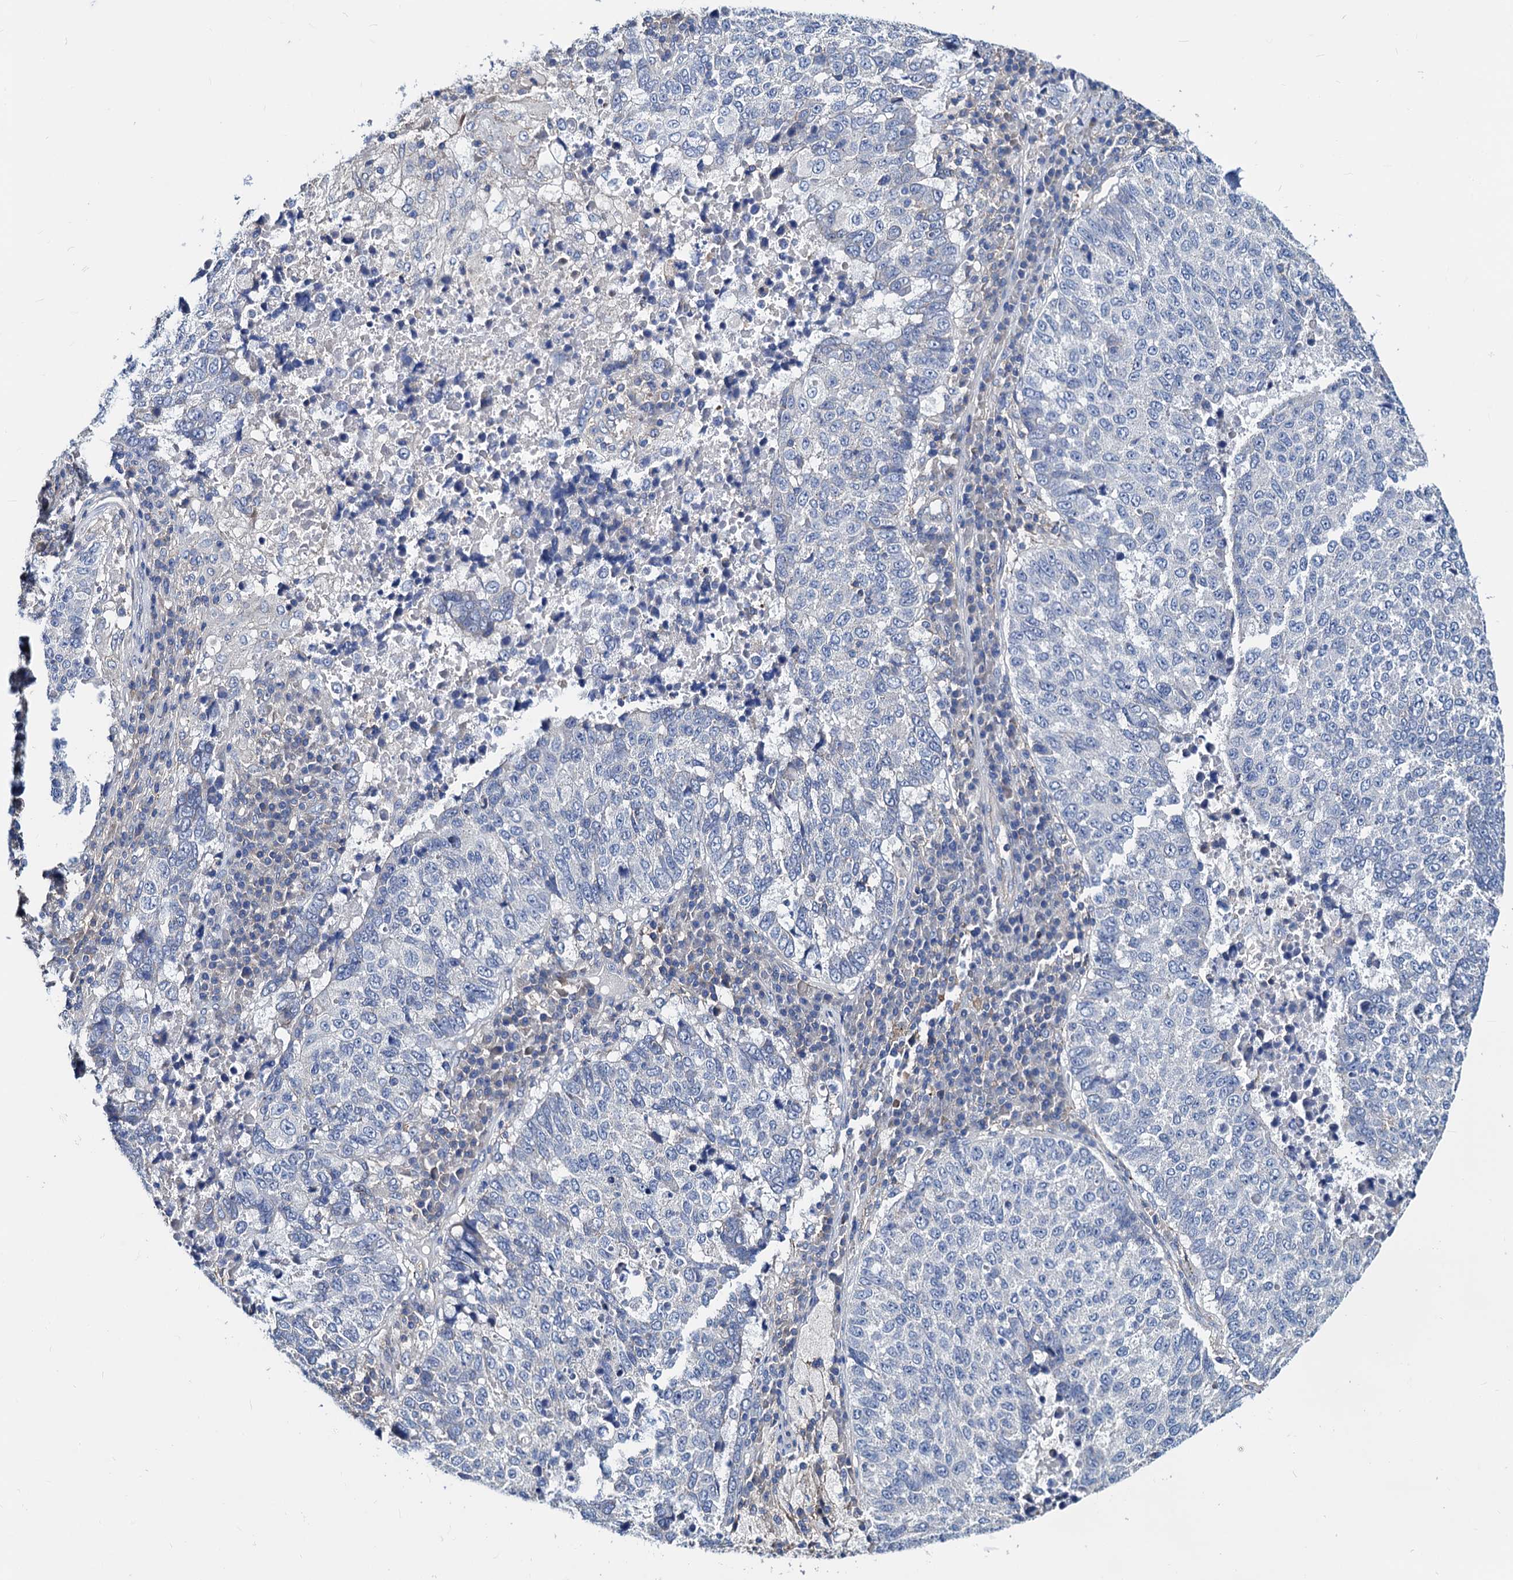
{"staining": {"intensity": "negative", "quantity": "none", "location": "none"}, "tissue": "lung cancer", "cell_type": "Tumor cells", "image_type": "cancer", "snomed": [{"axis": "morphology", "description": "Squamous cell carcinoma, NOS"}, {"axis": "topography", "description": "Lung"}], "caption": "High power microscopy histopathology image of an immunohistochemistry photomicrograph of lung cancer, revealing no significant staining in tumor cells. (Brightfield microscopy of DAB (3,3'-diaminobenzidine) IHC at high magnification).", "gene": "GCOM1", "patient": {"sex": "male", "age": 73}}